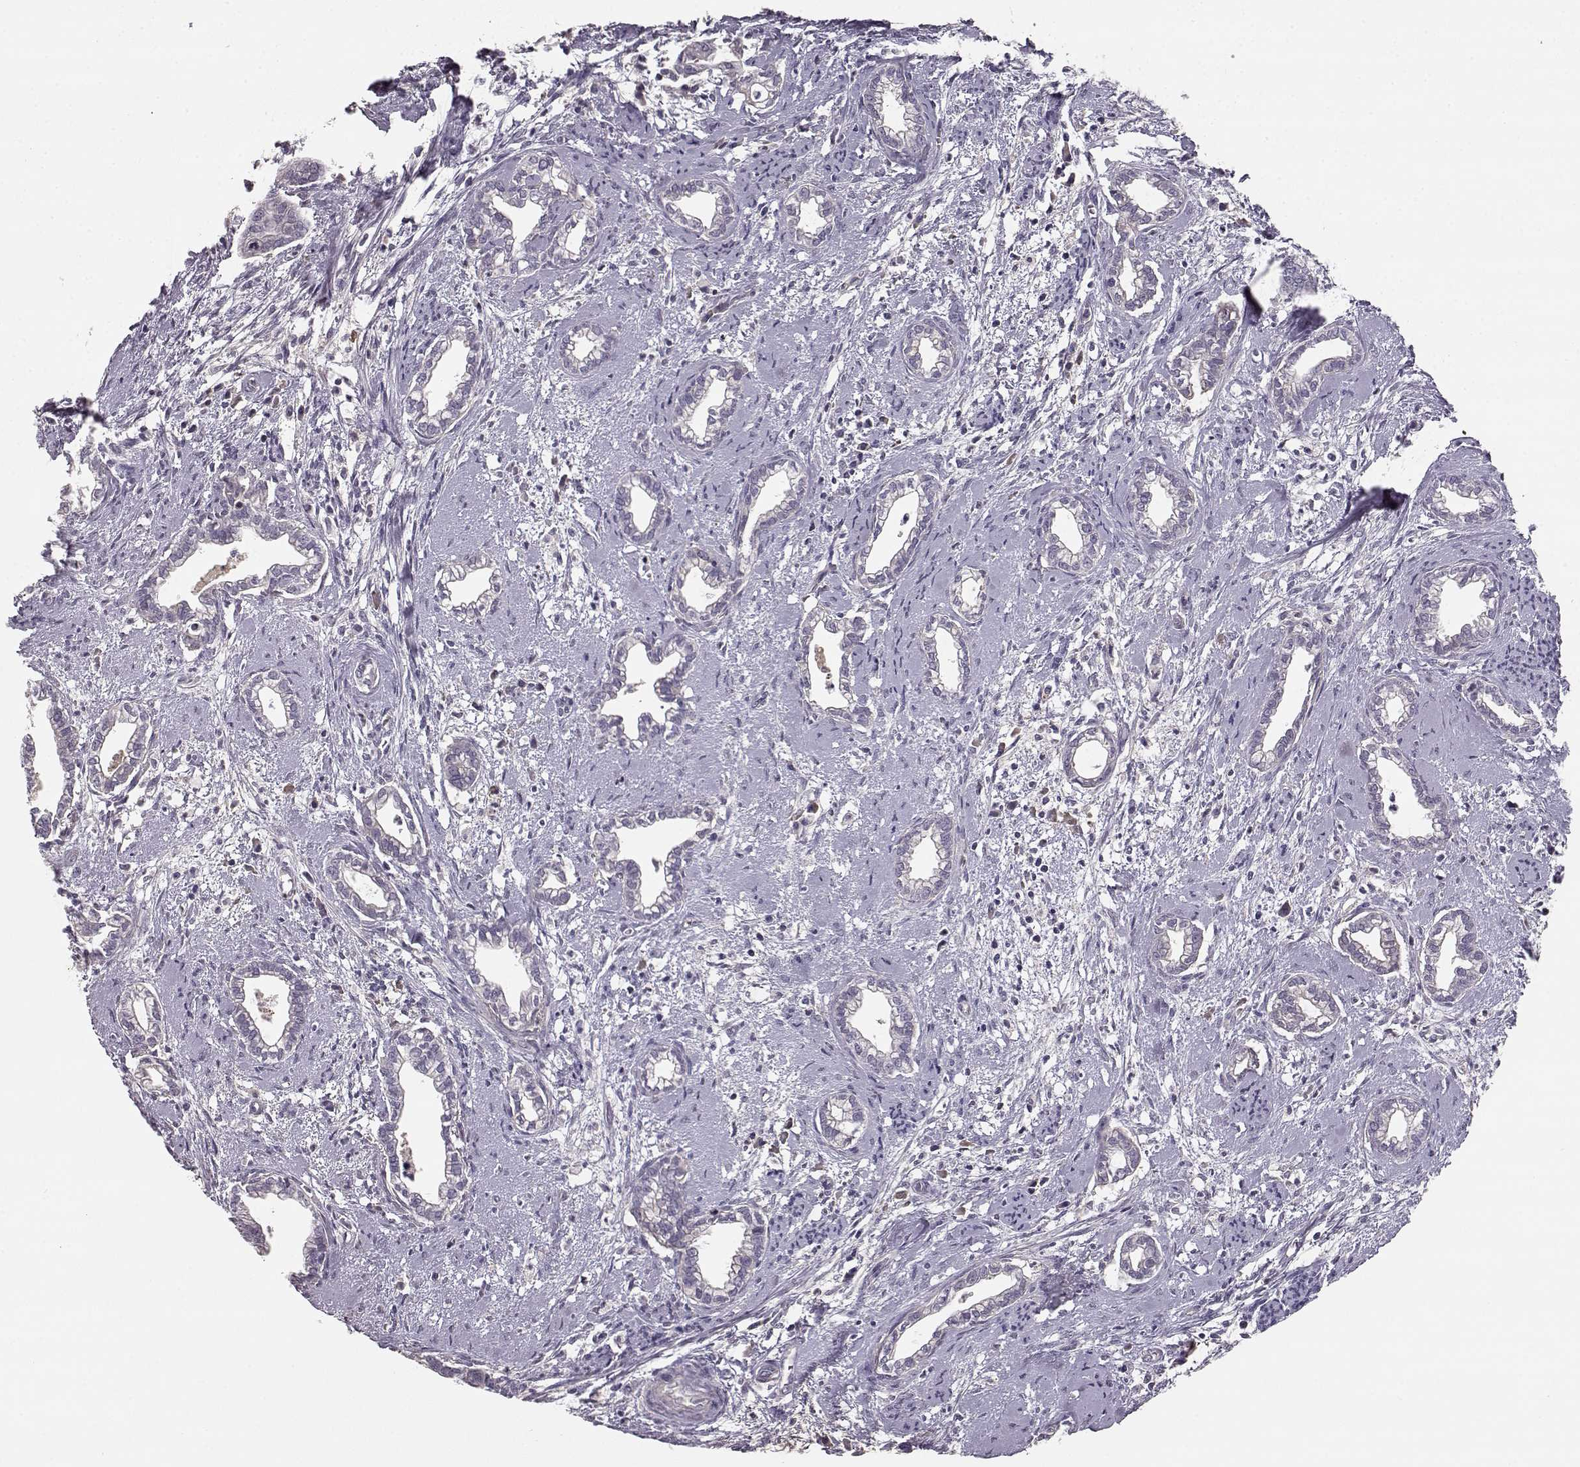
{"staining": {"intensity": "negative", "quantity": "none", "location": "none"}, "tissue": "cervical cancer", "cell_type": "Tumor cells", "image_type": "cancer", "snomed": [{"axis": "morphology", "description": "Adenocarcinoma, NOS"}, {"axis": "topography", "description": "Cervix"}], "caption": "Immunohistochemistry image of cervical adenocarcinoma stained for a protein (brown), which demonstrates no expression in tumor cells.", "gene": "YJEFN3", "patient": {"sex": "female", "age": 62}}